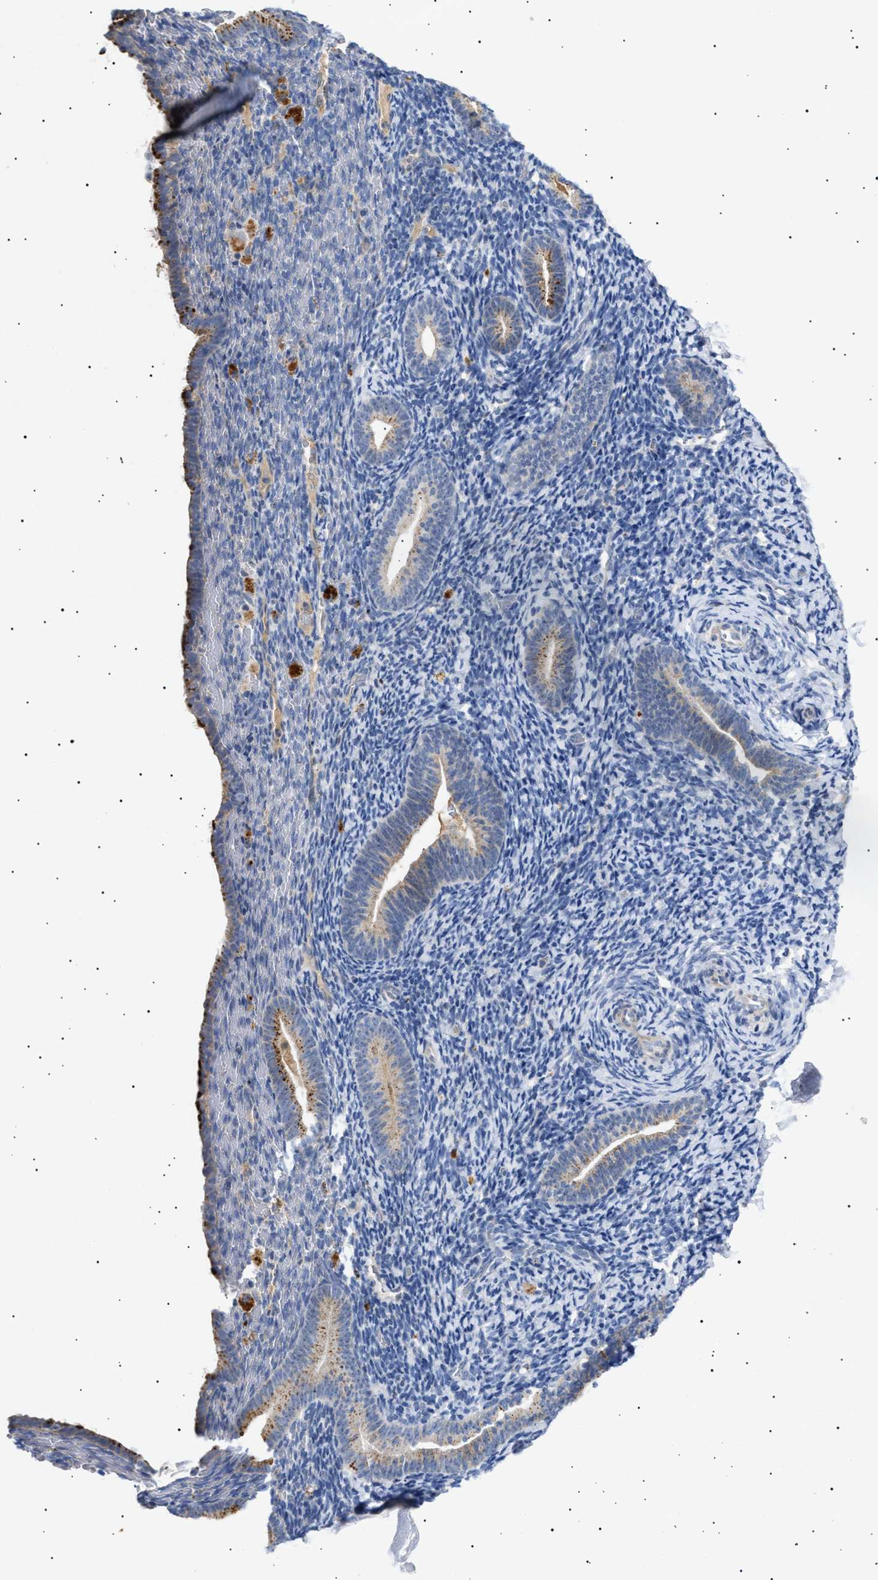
{"staining": {"intensity": "negative", "quantity": "none", "location": "none"}, "tissue": "endometrium", "cell_type": "Cells in endometrial stroma", "image_type": "normal", "snomed": [{"axis": "morphology", "description": "Normal tissue, NOS"}, {"axis": "topography", "description": "Endometrium"}], "caption": "Immunohistochemistry histopathology image of benign human endometrium stained for a protein (brown), which reveals no staining in cells in endometrial stroma. (DAB immunohistochemistry (IHC) with hematoxylin counter stain).", "gene": "SIRT5", "patient": {"sex": "female", "age": 51}}